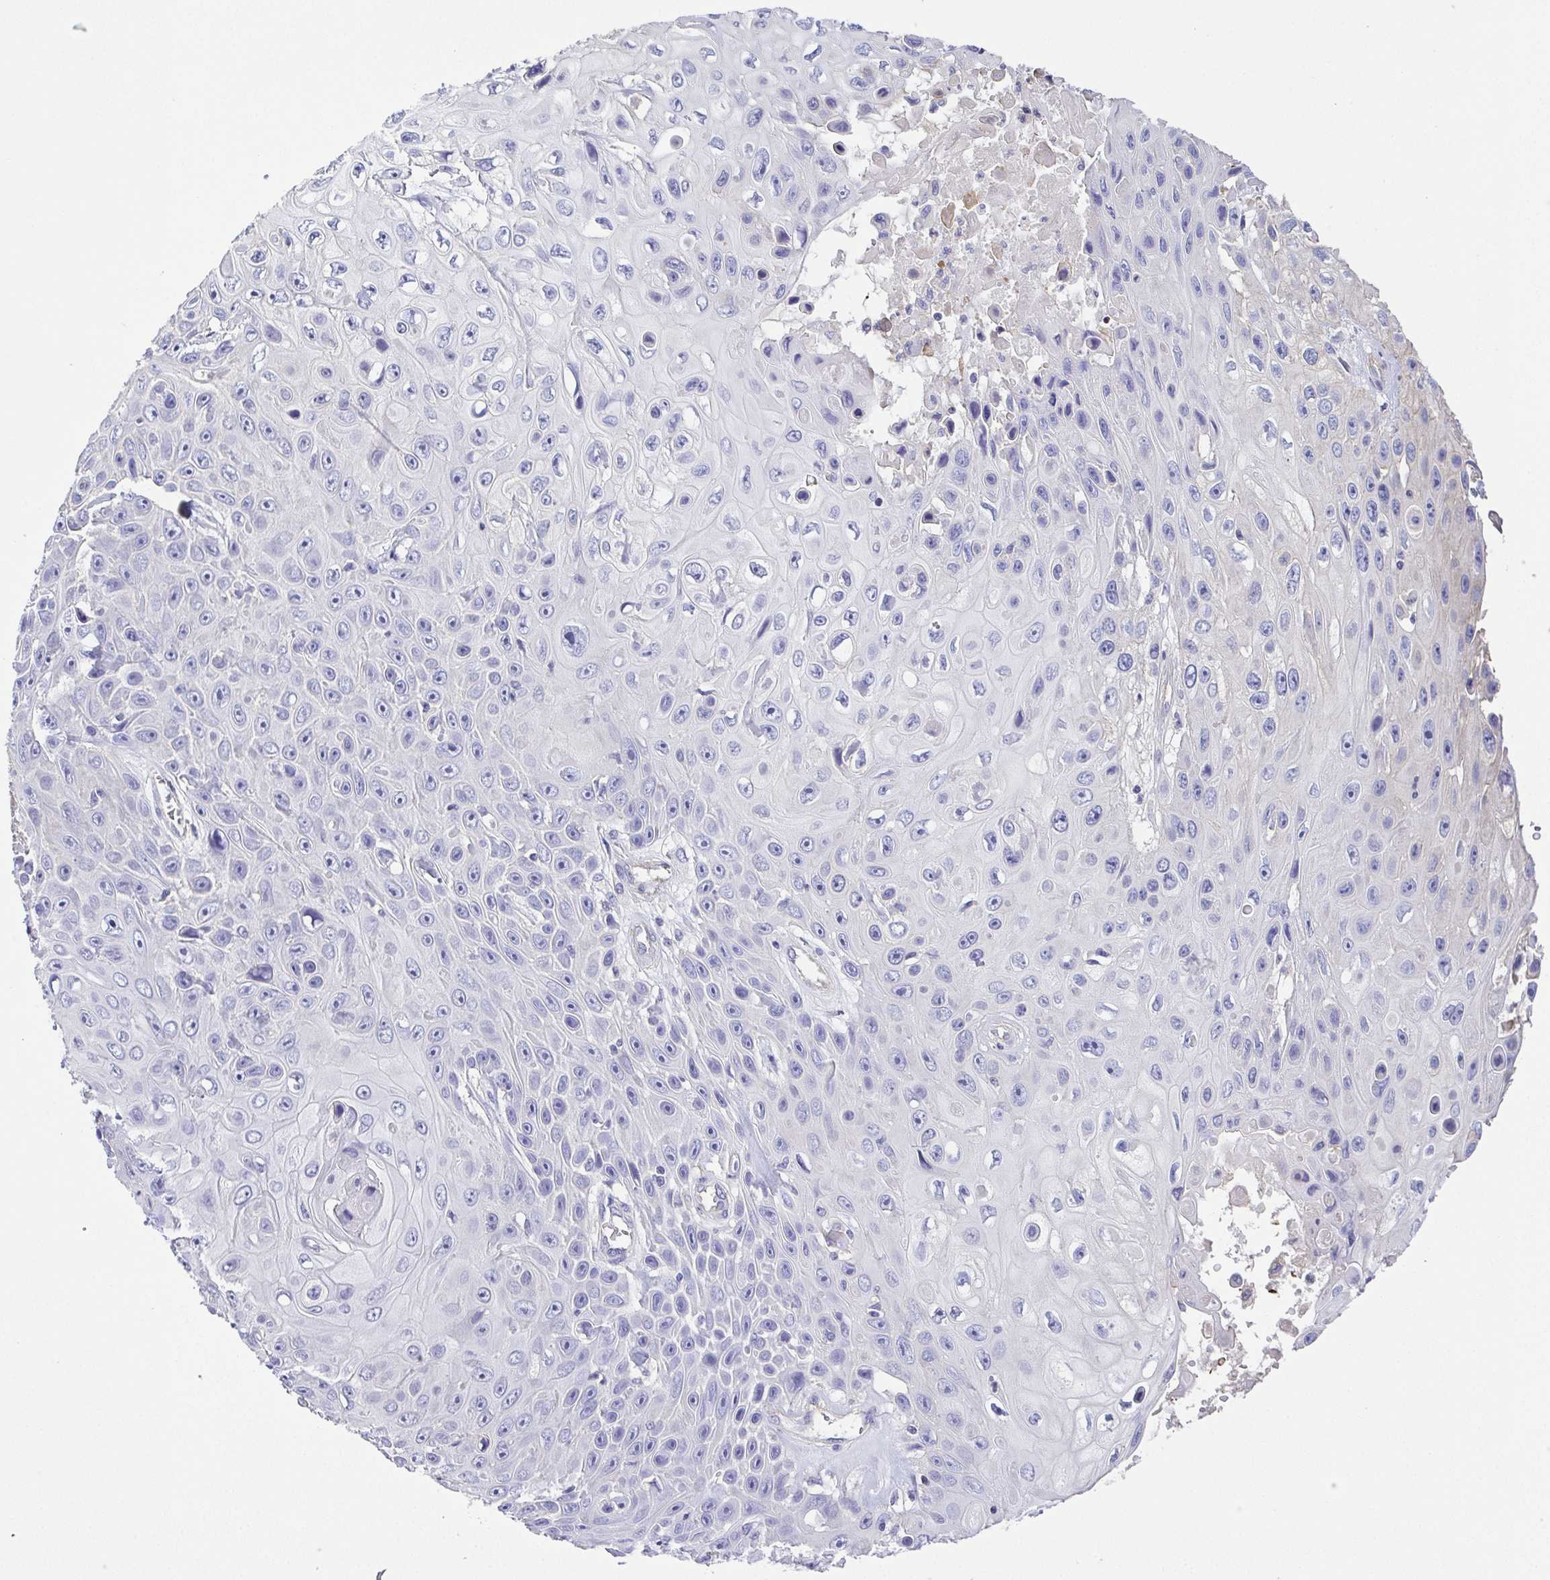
{"staining": {"intensity": "negative", "quantity": "none", "location": "none"}, "tissue": "skin cancer", "cell_type": "Tumor cells", "image_type": "cancer", "snomed": [{"axis": "morphology", "description": "Squamous cell carcinoma, NOS"}, {"axis": "topography", "description": "Skin"}], "caption": "Tumor cells are negative for brown protein staining in skin cancer.", "gene": "MYL6", "patient": {"sex": "male", "age": 82}}